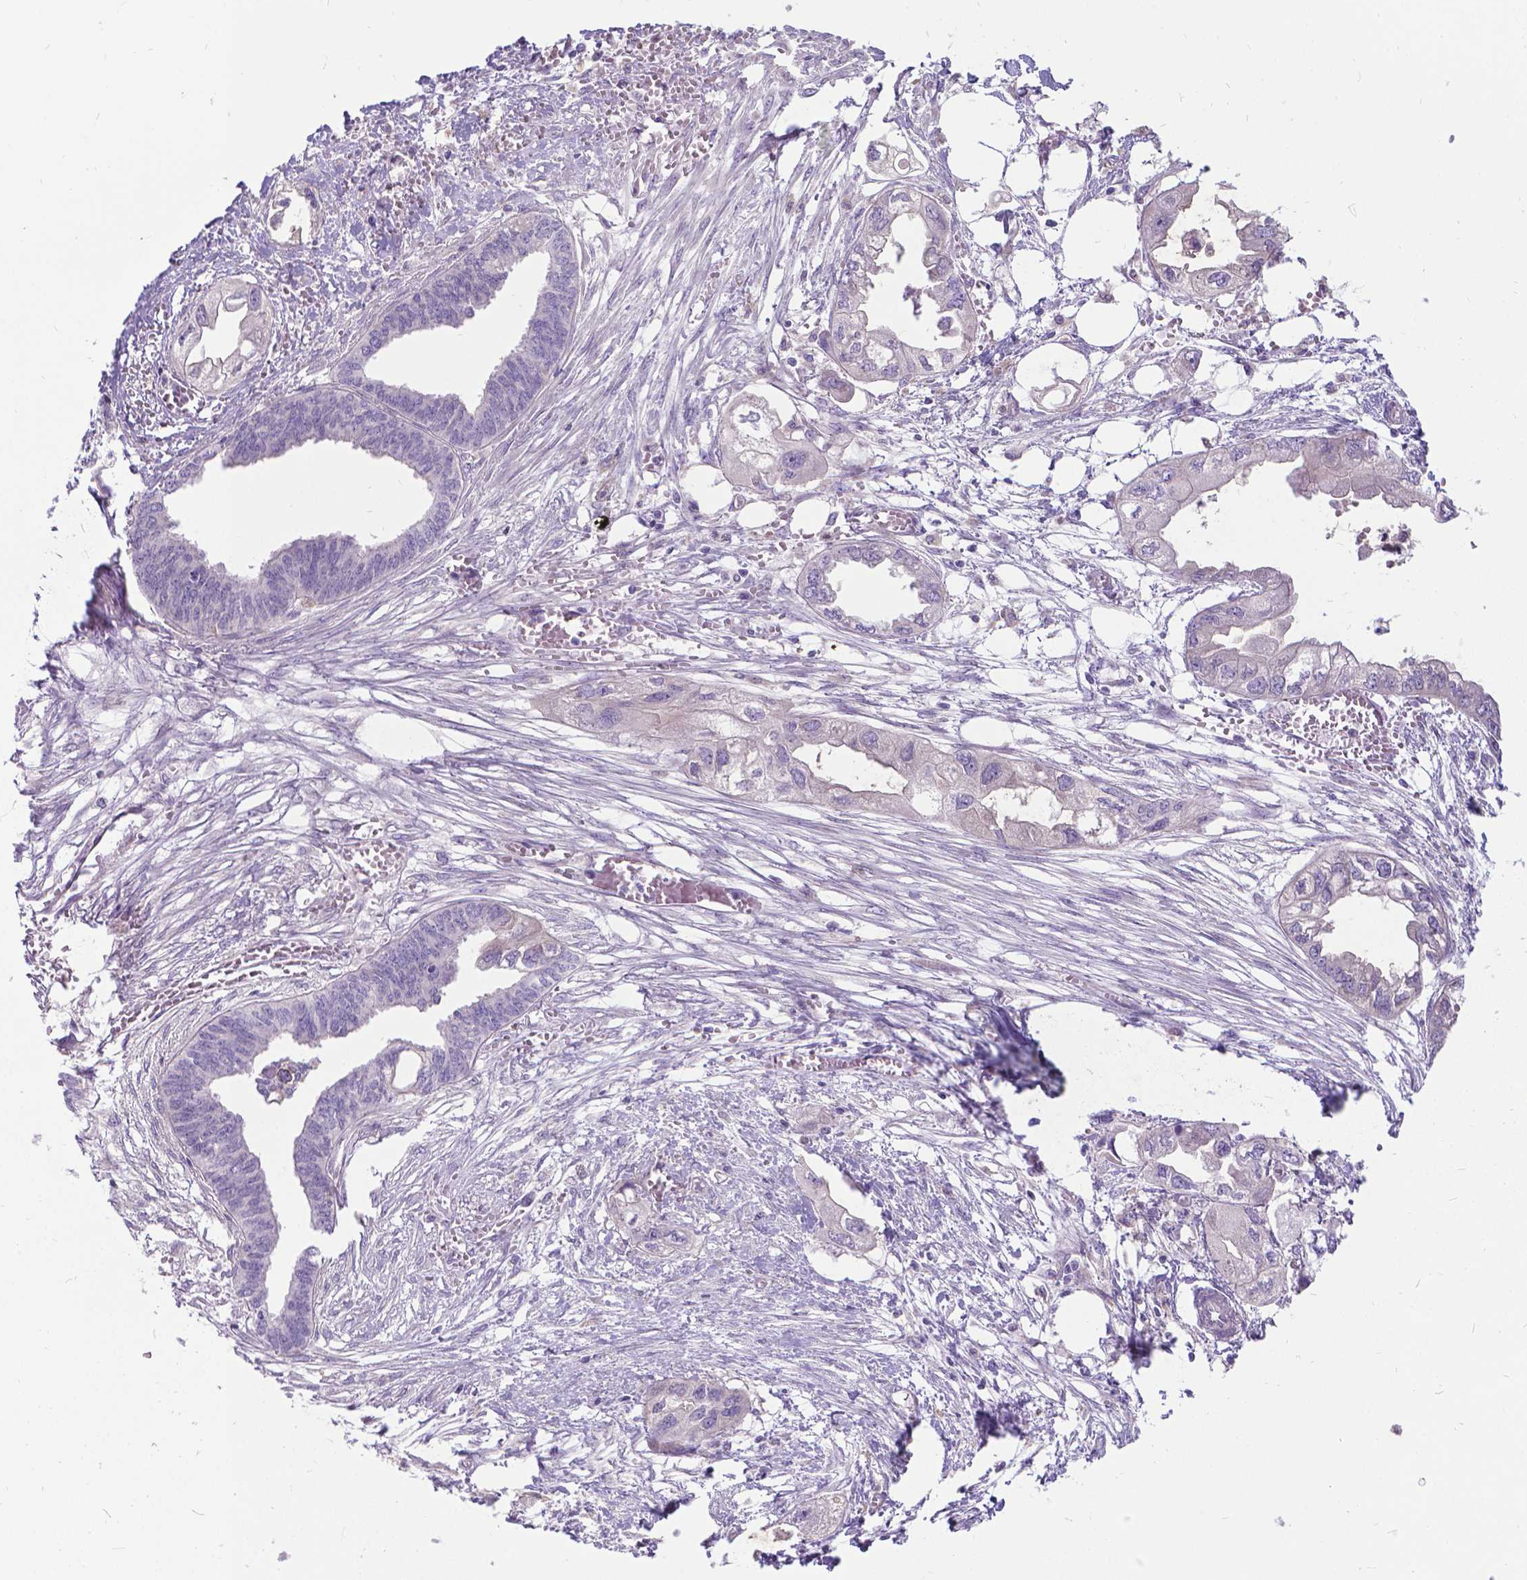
{"staining": {"intensity": "negative", "quantity": "none", "location": "none"}, "tissue": "endometrial cancer", "cell_type": "Tumor cells", "image_type": "cancer", "snomed": [{"axis": "morphology", "description": "Adenocarcinoma, NOS"}, {"axis": "morphology", "description": "Adenocarcinoma, metastatic, NOS"}, {"axis": "topography", "description": "Adipose tissue"}, {"axis": "topography", "description": "Endometrium"}], "caption": "The IHC image has no significant positivity in tumor cells of endometrial cancer (metastatic adenocarcinoma) tissue.", "gene": "CFAP299", "patient": {"sex": "female", "age": 67}}